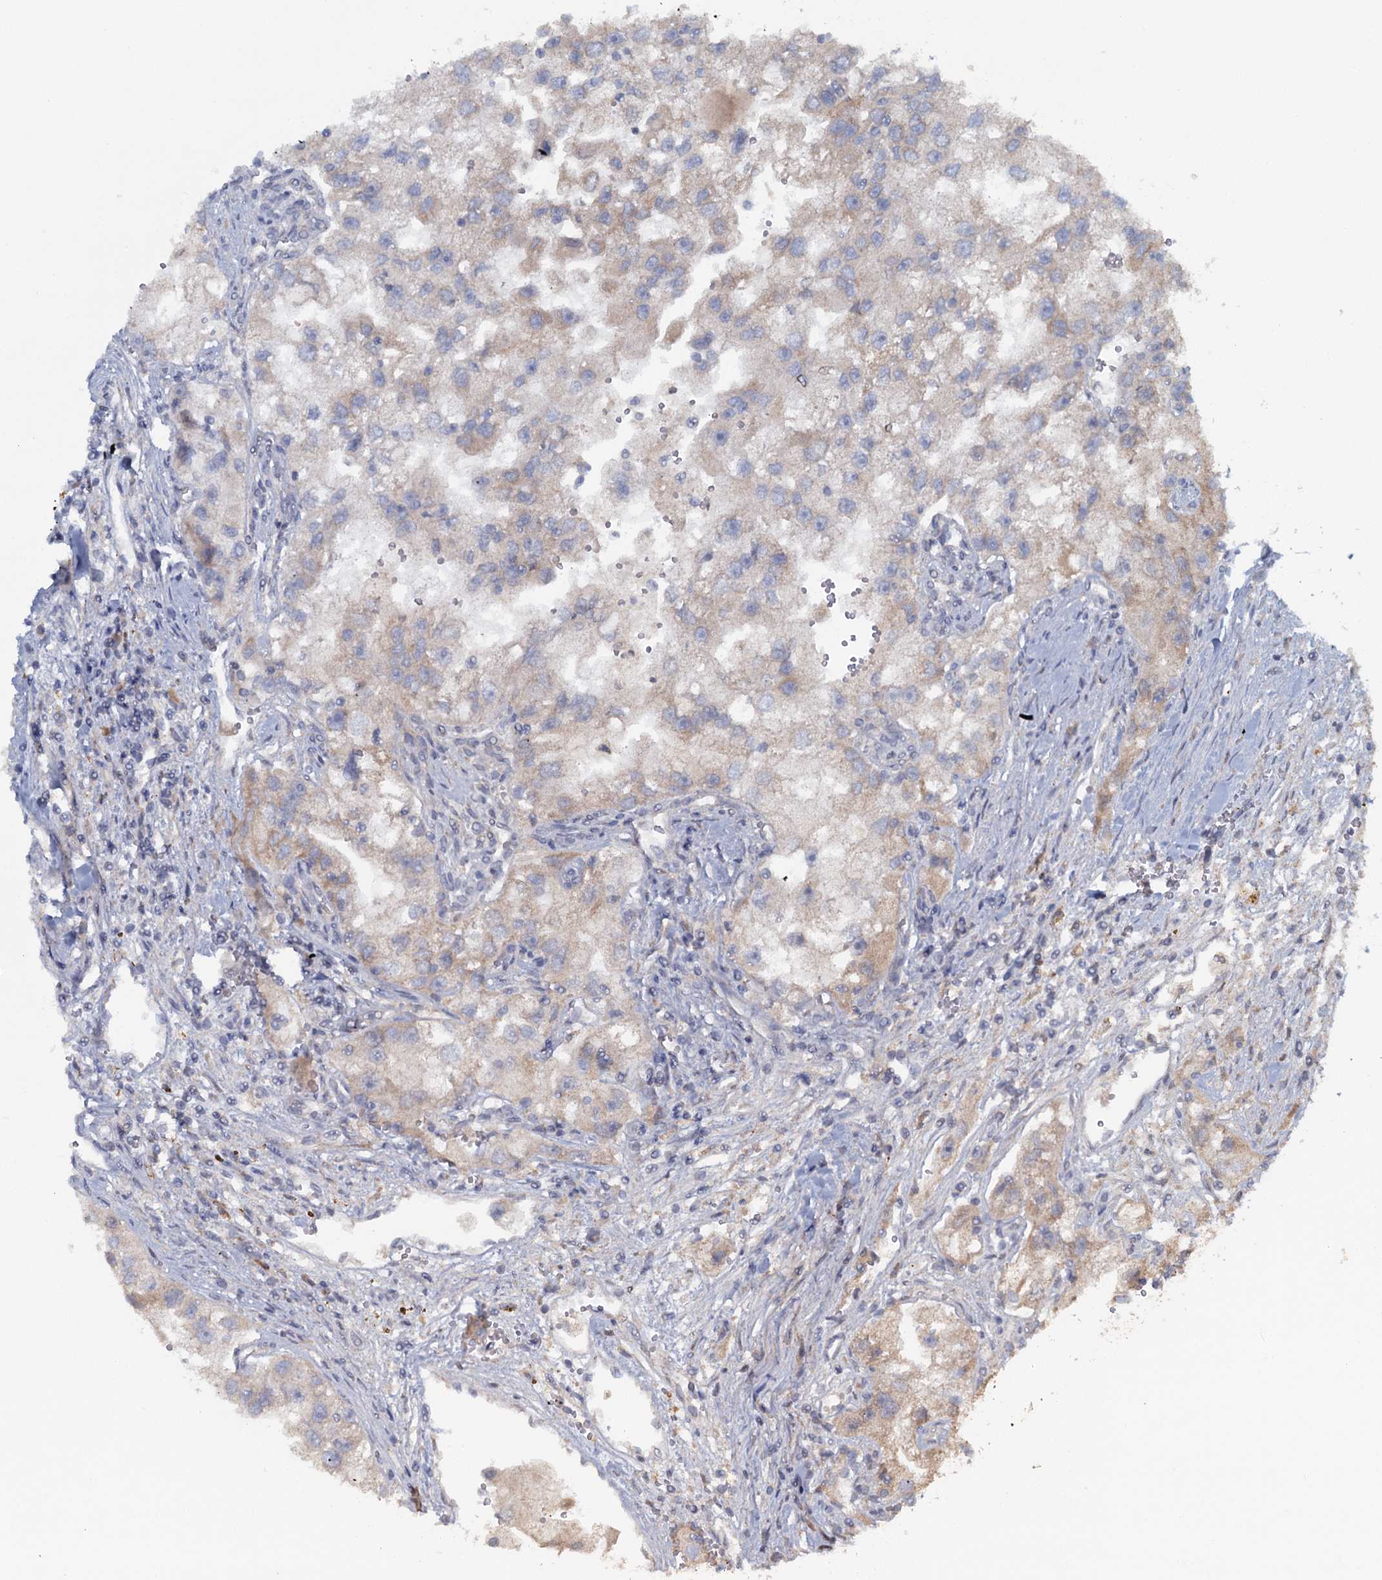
{"staining": {"intensity": "weak", "quantity": "<25%", "location": "cytoplasmic/membranous"}, "tissue": "renal cancer", "cell_type": "Tumor cells", "image_type": "cancer", "snomed": [{"axis": "morphology", "description": "Adenocarcinoma, NOS"}, {"axis": "topography", "description": "Kidney"}], "caption": "DAB (3,3'-diaminobenzidine) immunohistochemical staining of renal cancer (adenocarcinoma) demonstrates no significant staining in tumor cells. (Stains: DAB (3,3'-diaminobenzidine) immunohistochemistry with hematoxylin counter stain, Microscopy: brightfield microscopy at high magnification).", "gene": "FUNDC1", "patient": {"sex": "male", "age": 63}}